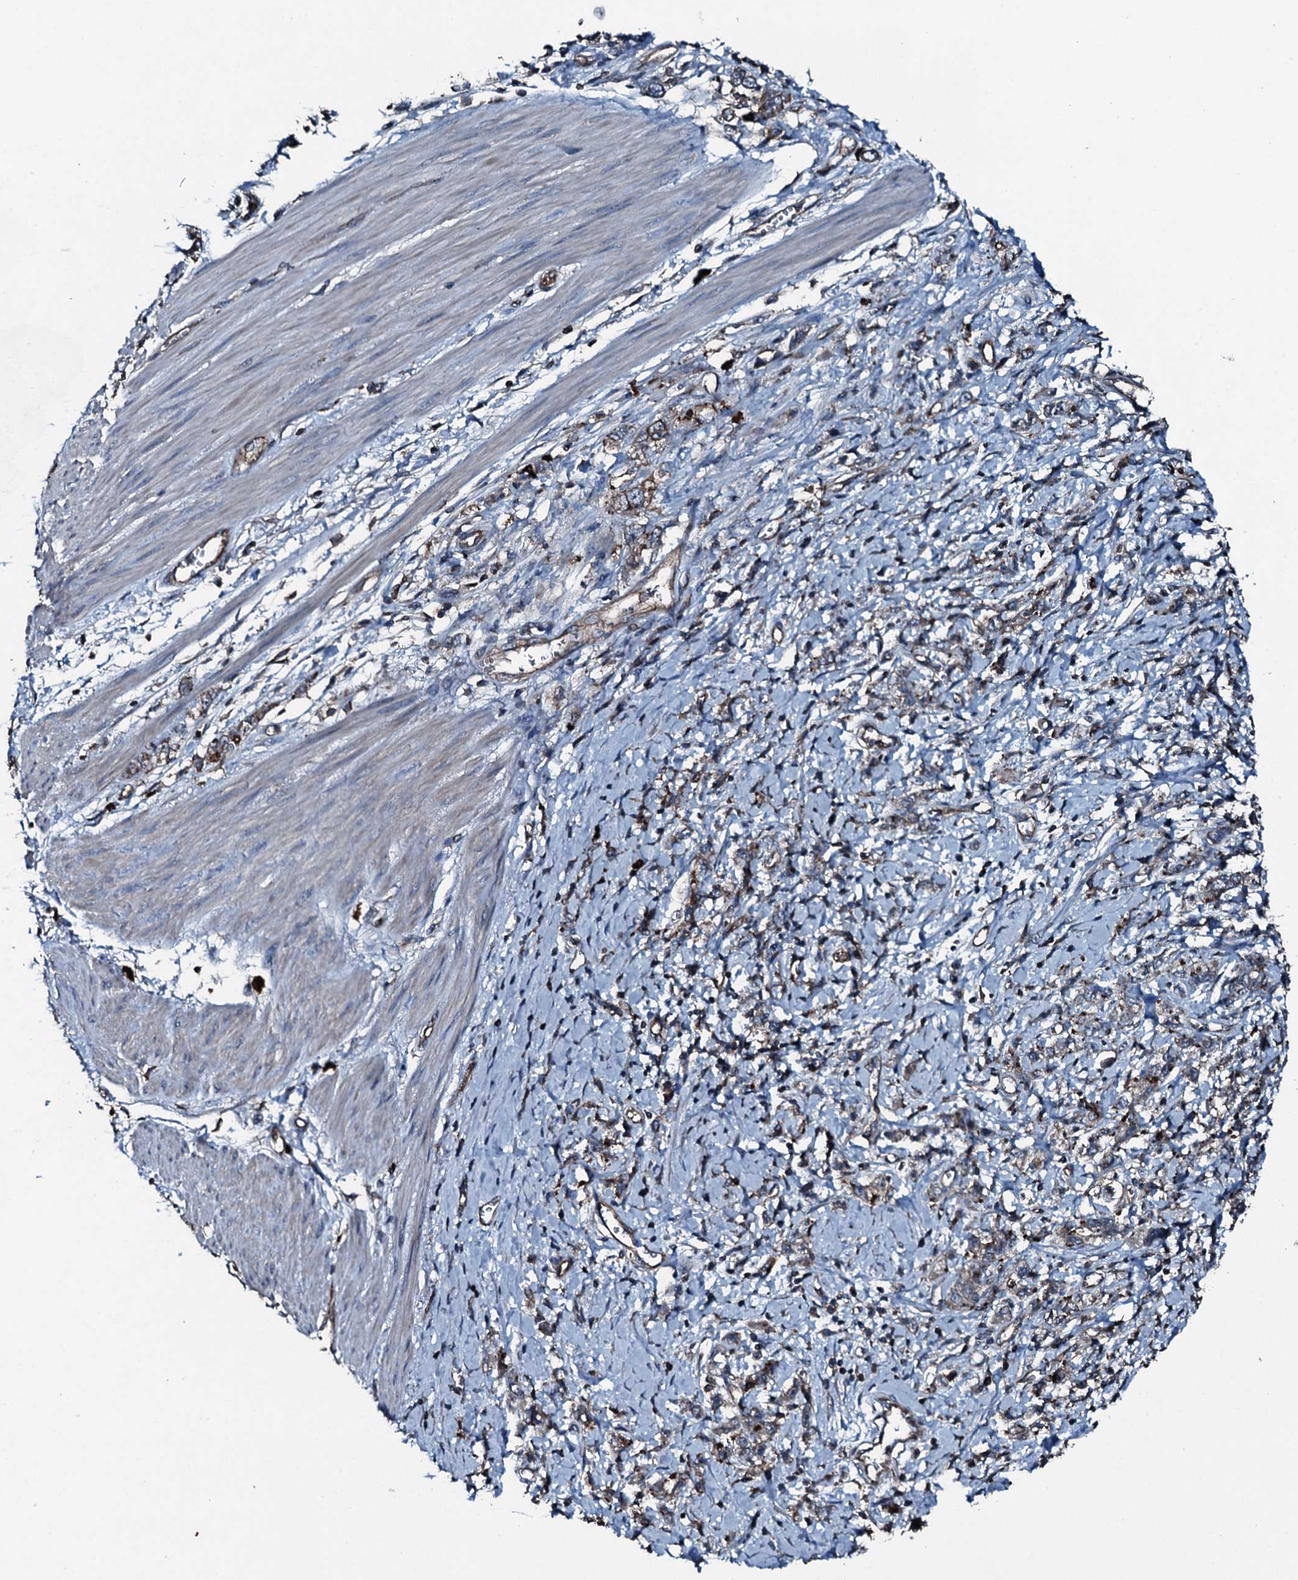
{"staining": {"intensity": "moderate", "quantity": "25%-75%", "location": "cytoplasmic/membranous"}, "tissue": "stomach cancer", "cell_type": "Tumor cells", "image_type": "cancer", "snomed": [{"axis": "morphology", "description": "Adenocarcinoma, NOS"}, {"axis": "topography", "description": "Stomach"}], "caption": "This histopathology image demonstrates stomach cancer (adenocarcinoma) stained with IHC to label a protein in brown. The cytoplasmic/membranous of tumor cells show moderate positivity for the protein. Nuclei are counter-stained blue.", "gene": "SLC25A38", "patient": {"sex": "female", "age": 76}}